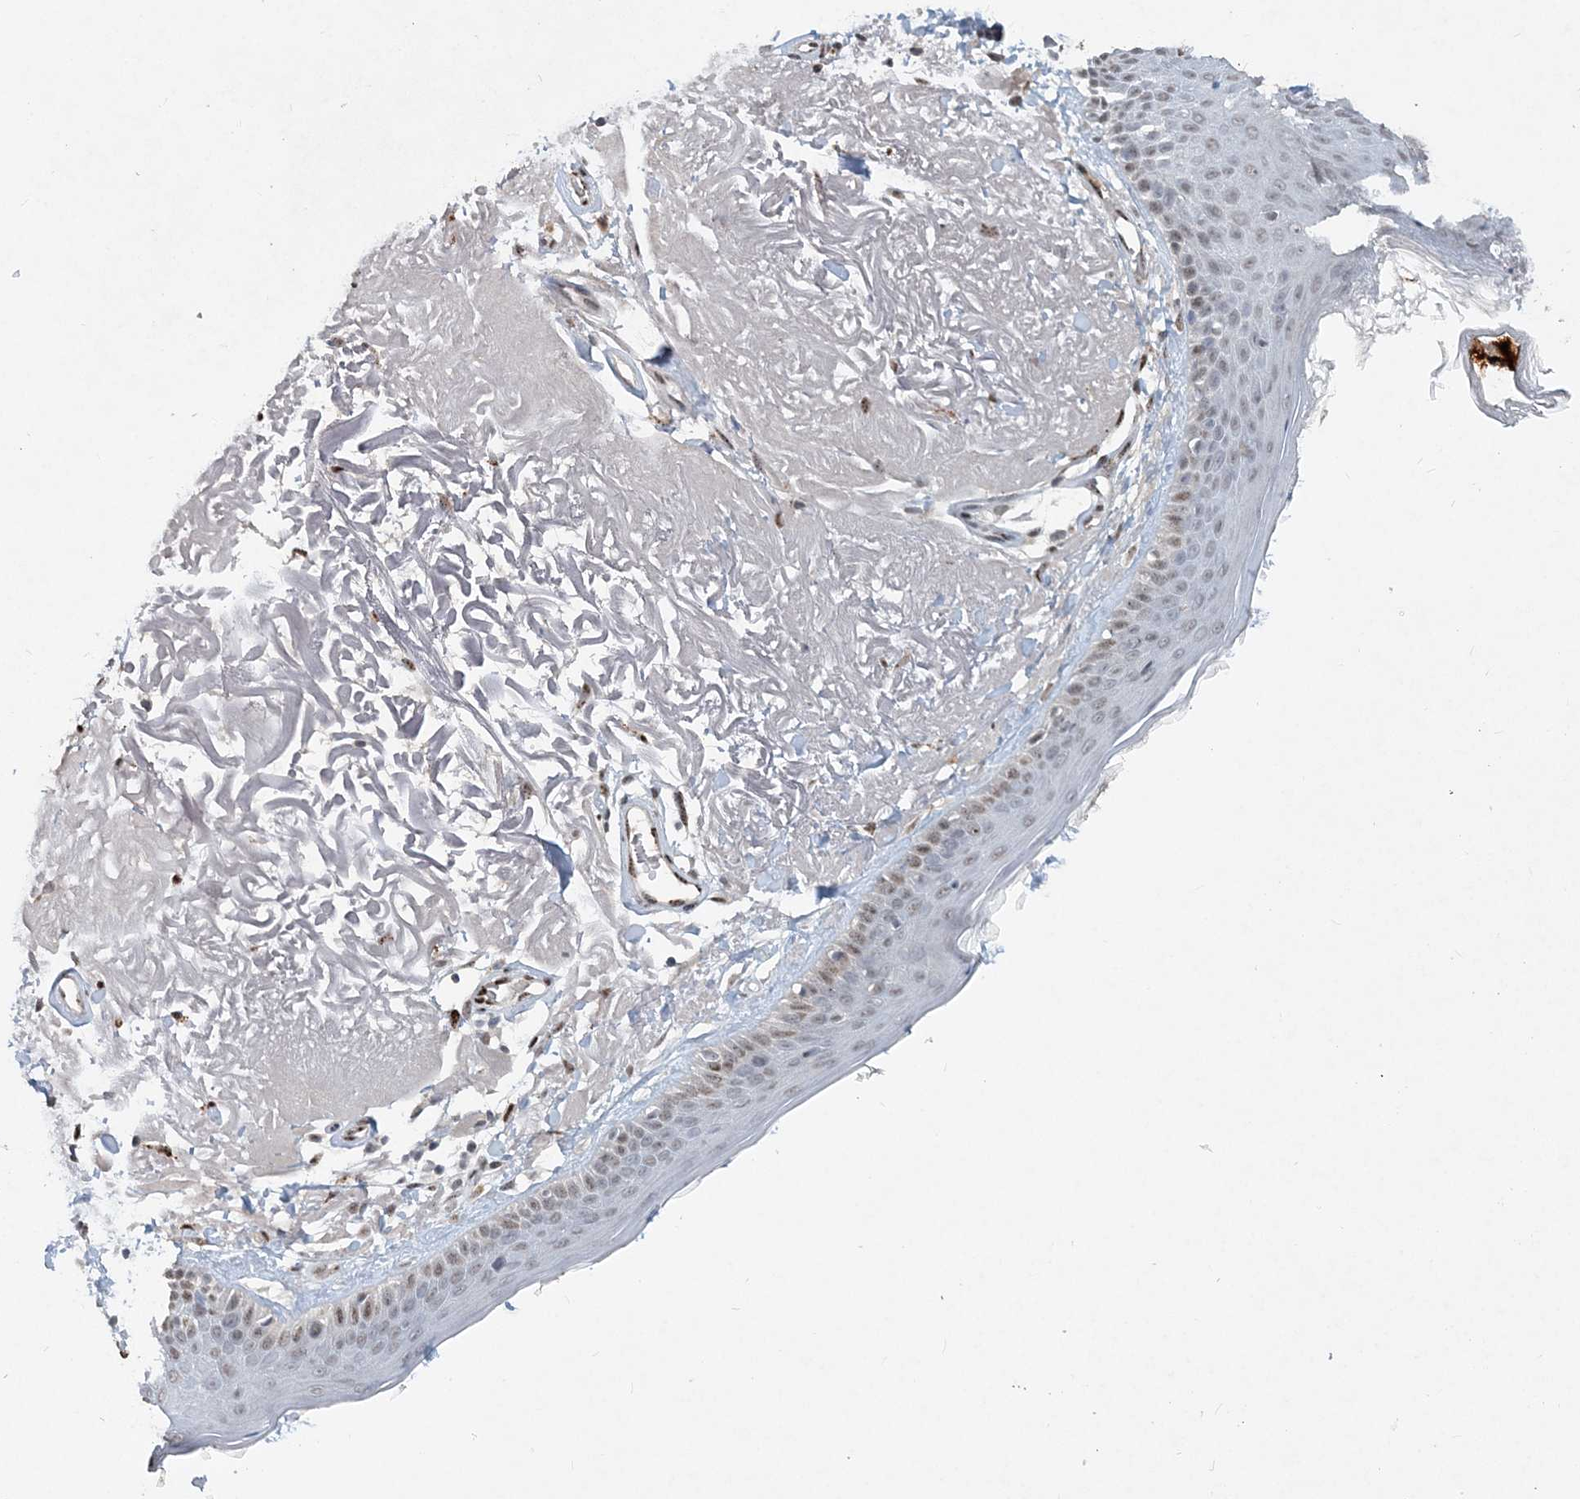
{"staining": {"intensity": "negative", "quantity": "none", "location": "none"}, "tissue": "skin", "cell_type": "Fibroblasts", "image_type": "normal", "snomed": [{"axis": "morphology", "description": "Normal tissue, NOS"}, {"axis": "topography", "description": "Skin"}, {"axis": "topography", "description": "Skeletal muscle"}], "caption": "Immunohistochemical staining of unremarkable skin reveals no significant staining in fibroblasts.", "gene": "GIN1", "patient": {"sex": "male", "age": 83}}